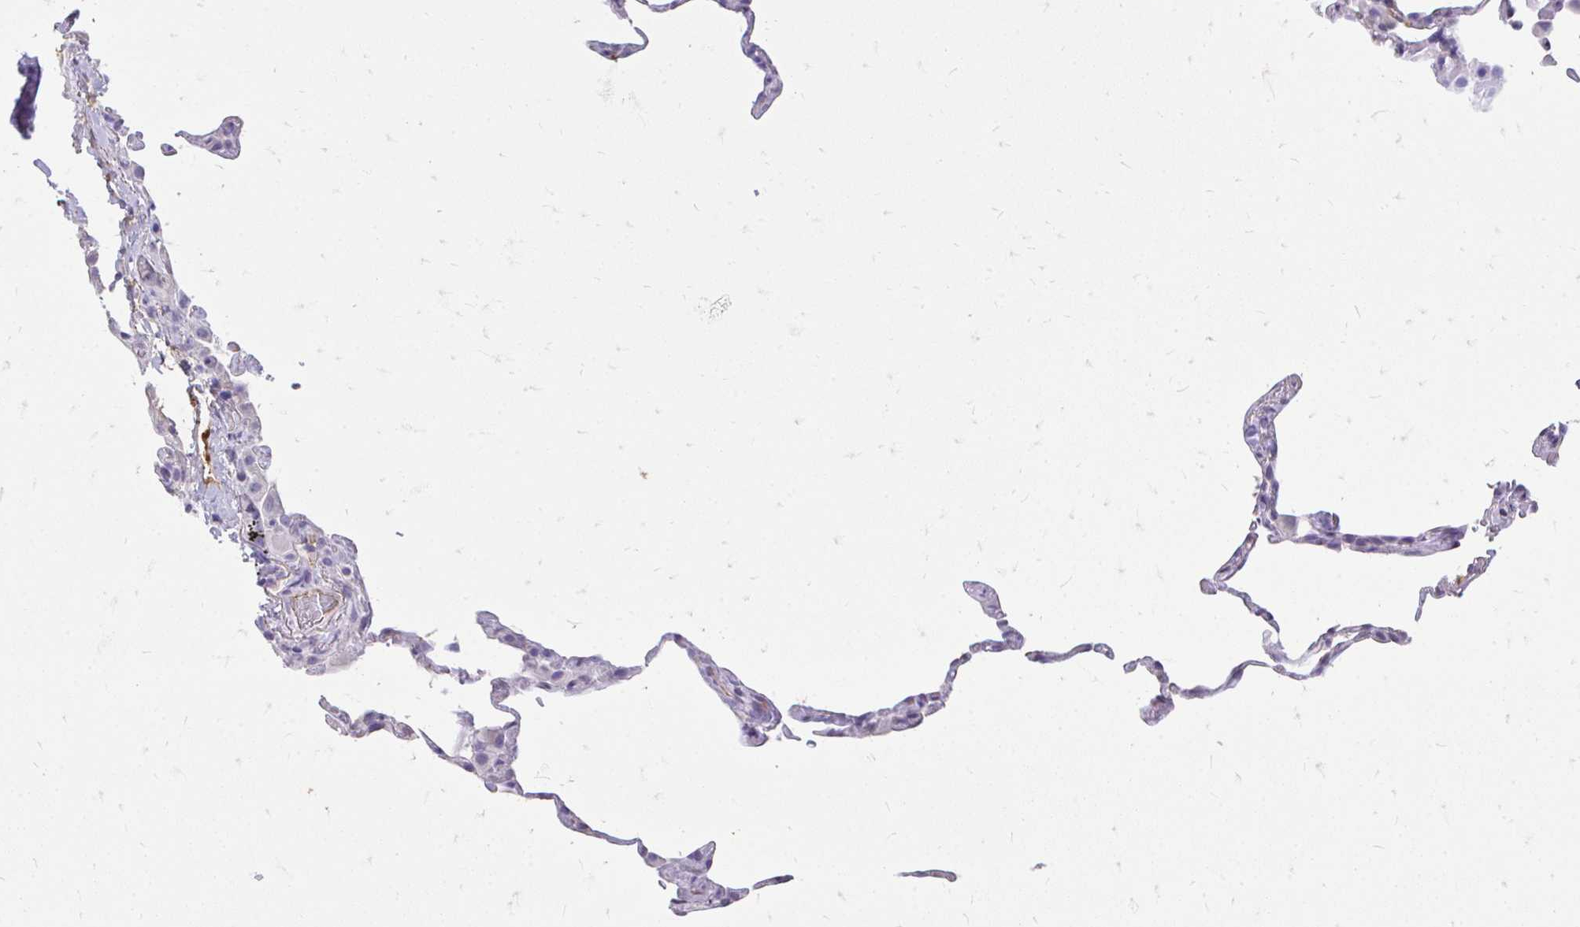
{"staining": {"intensity": "negative", "quantity": "none", "location": "none"}, "tissue": "lung", "cell_type": "Alveolar cells", "image_type": "normal", "snomed": [{"axis": "morphology", "description": "Normal tissue, NOS"}, {"axis": "topography", "description": "Lung"}], "caption": "Alveolar cells show no significant protein expression in unremarkable lung. (Immunohistochemistry, brightfield microscopy, high magnification).", "gene": "CFH", "patient": {"sex": "female", "age": 57}}